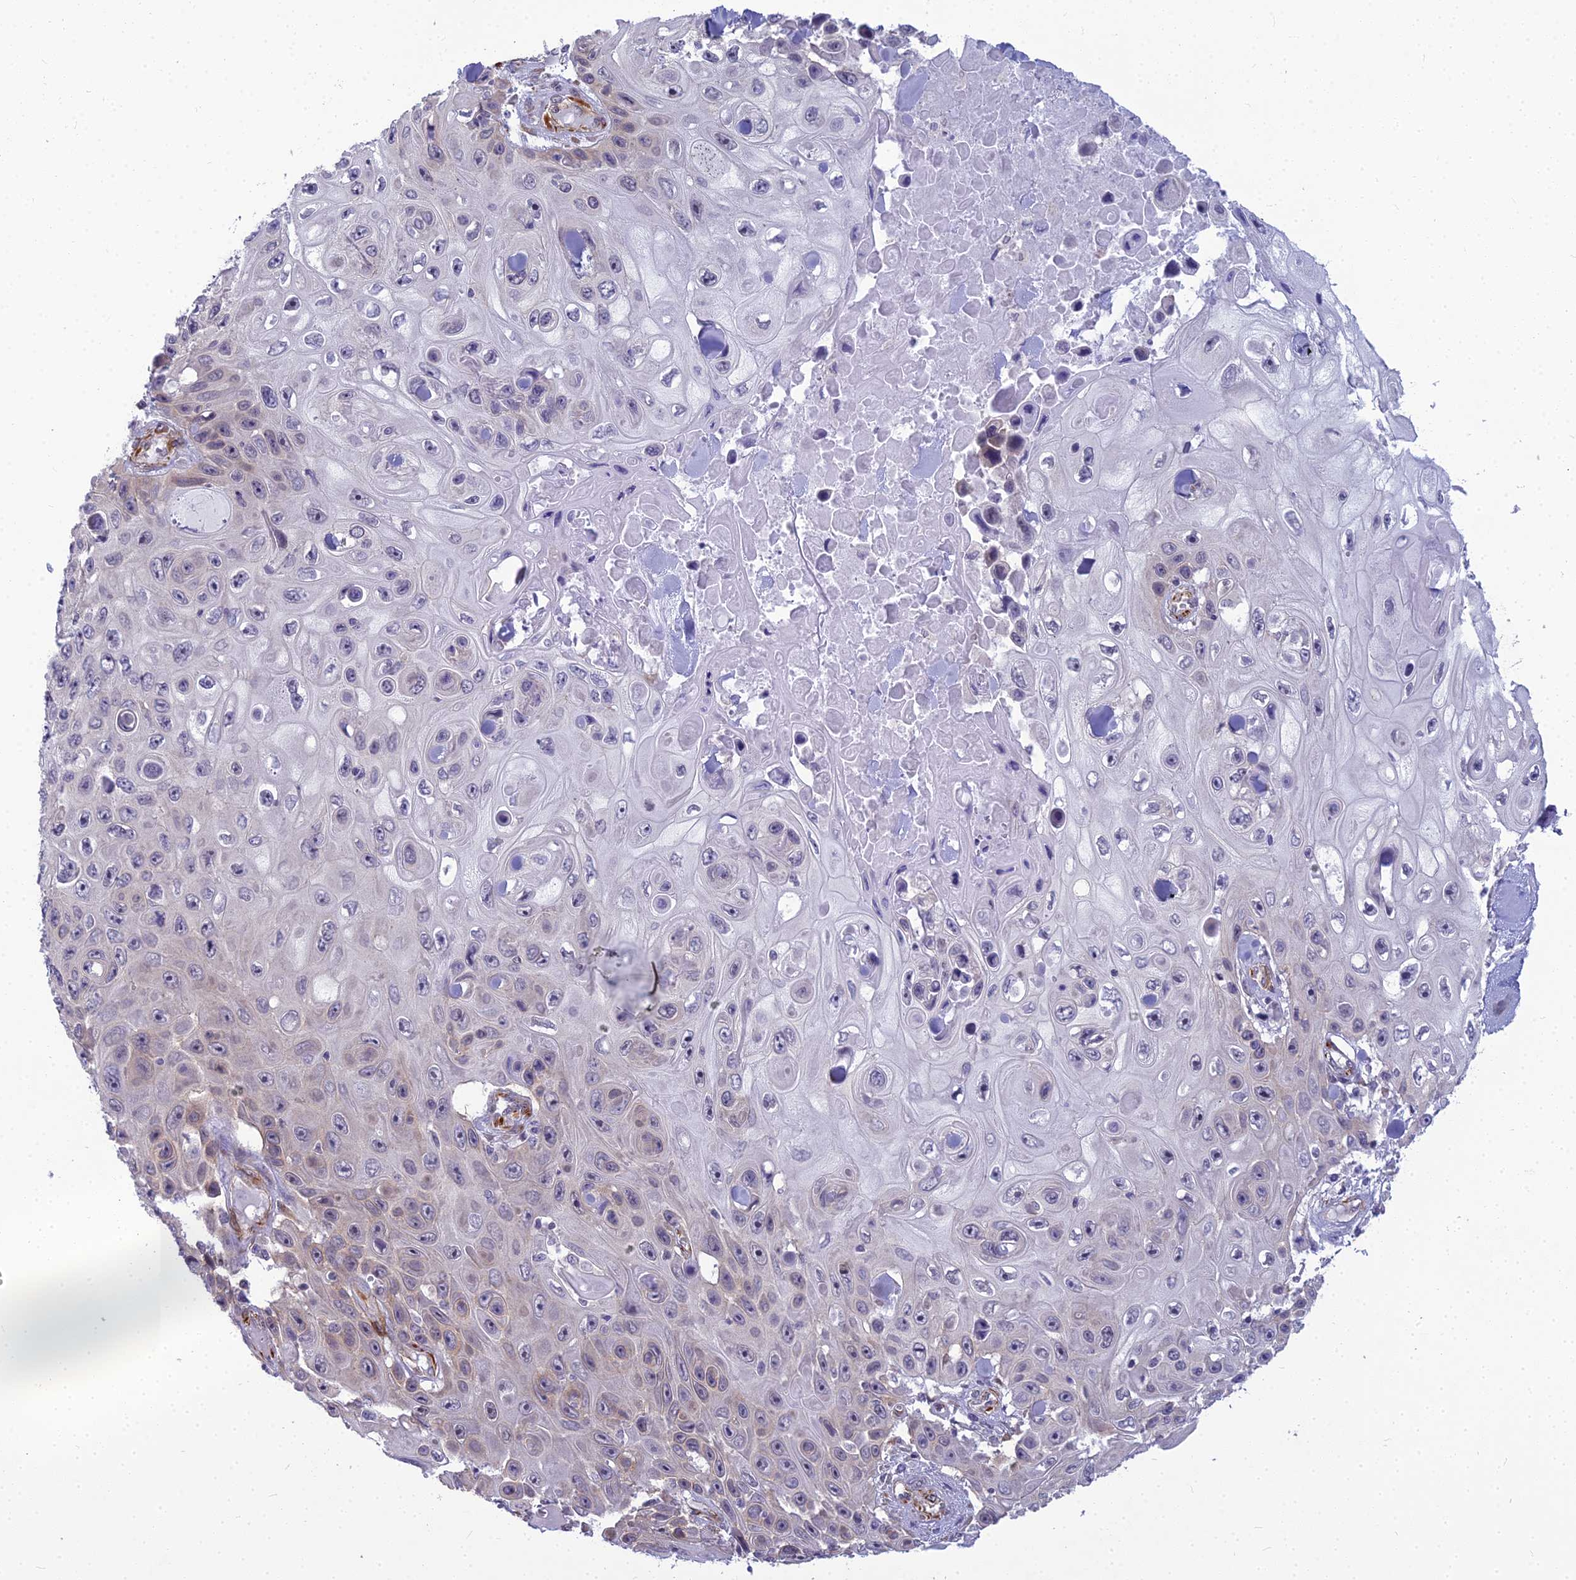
{"staining": {"intensity": "weak", "quantity": "25%-75%", "location": "cytoplasmic/membranous"}, "tissue": "skin cancer", "cell_type": "Tumor cells", "image_type": "cancer", "snomed": [{"axis": "morphology", "description": "Squamous cell carcinoma, NOS"}, {"axis": "topography", "description": "Skin"}], "caption": "A histopathology image of human skin cancer (squamous cell carcinoma) stained for a protein reveals weak cytoplasmic/membranous brown staining in tumor cells.", "gene": "RGL3", "patient": {"sex": "male", "age": 82}}